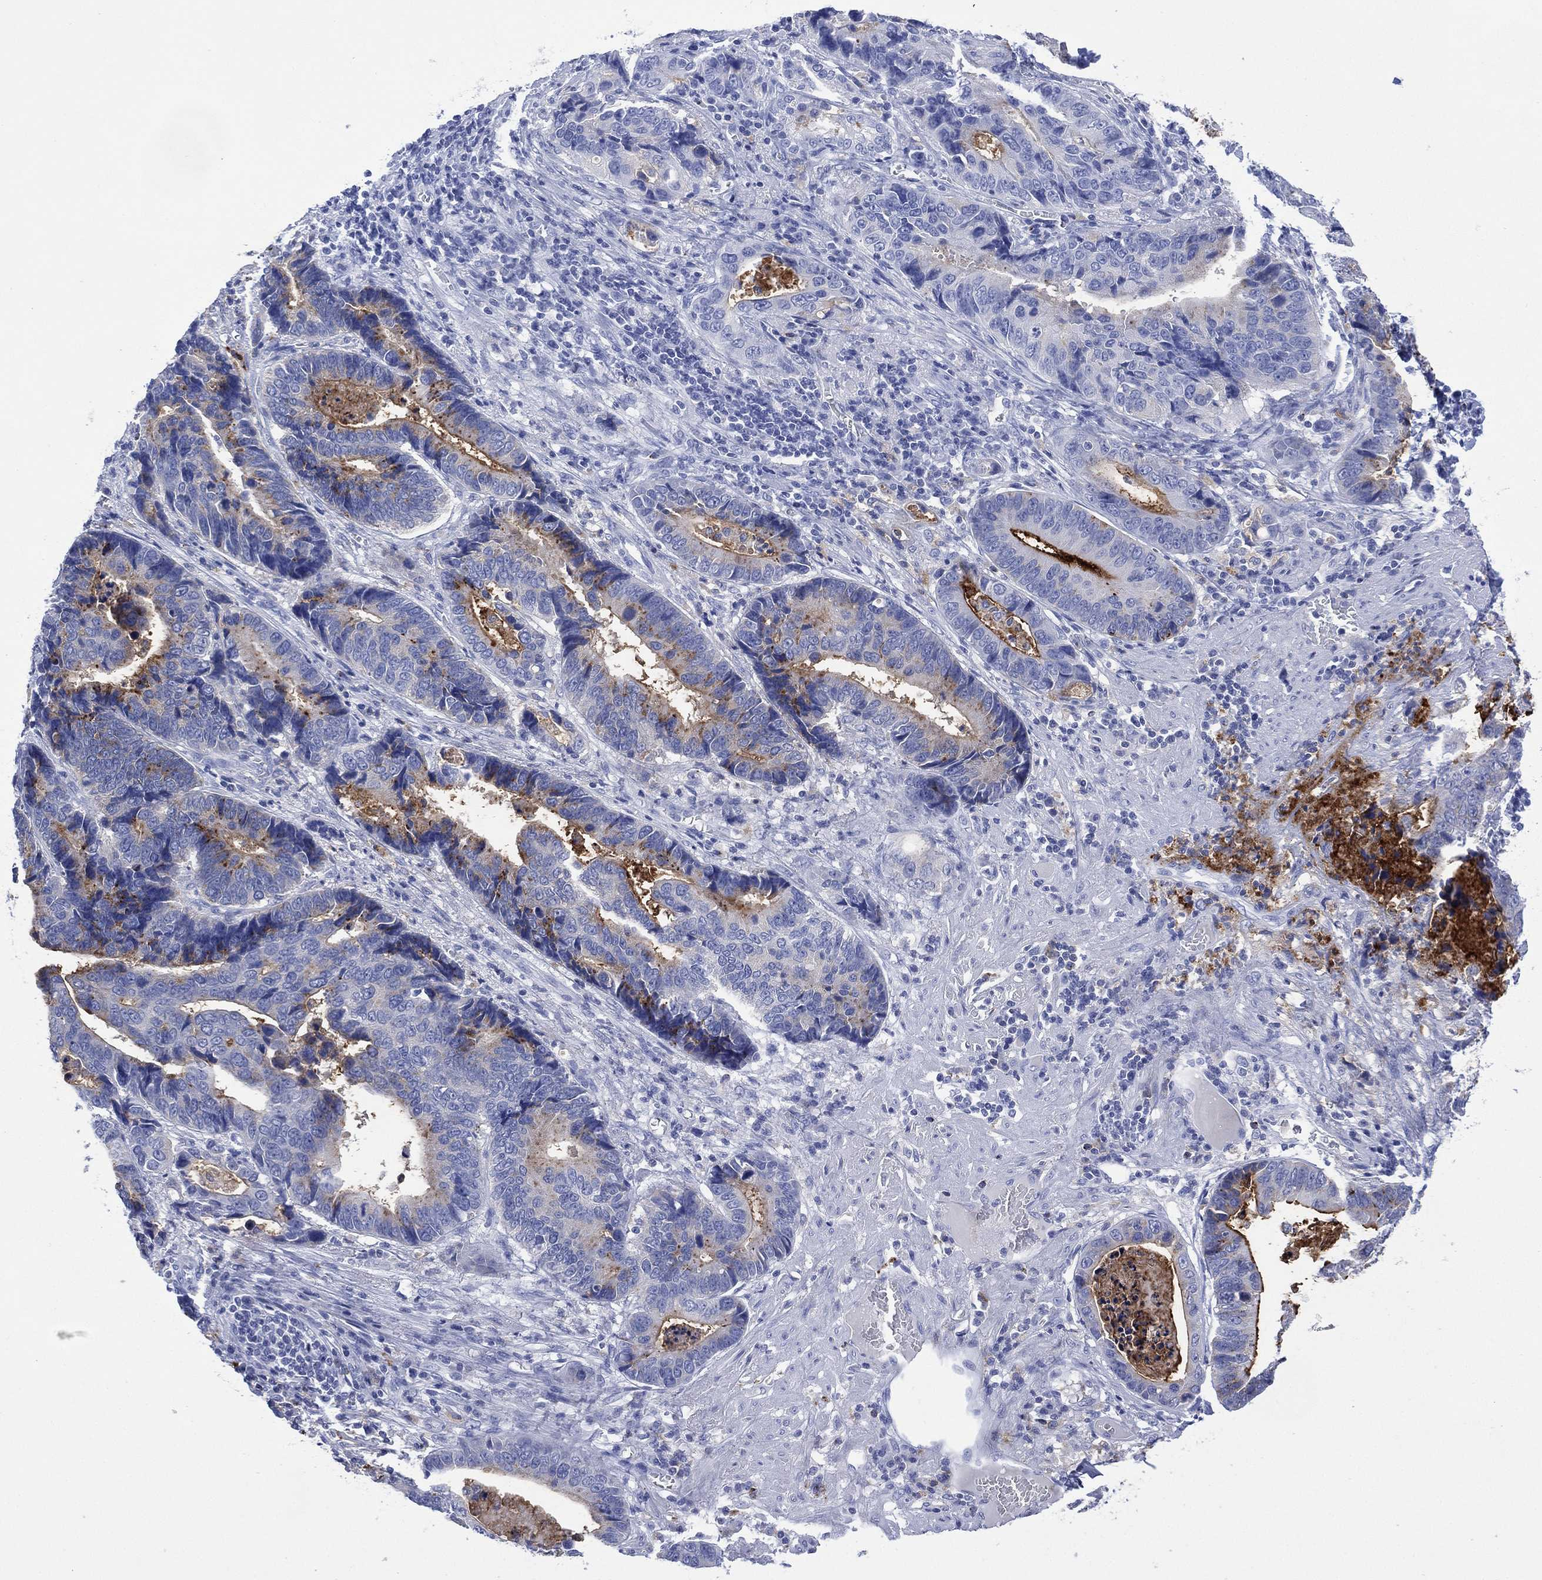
{"staining": {"intensity": "strong", "quantity": "25%-75%", "location": "cytoplasmic/membranous"}, "tissue": "stomach cancer", "cell_type": "Tumor cells", "image_type": "cancer", "snomed": [{"axis": "morphology", "description": "Adenocarcinoma, NOS"}, {"axis": "topography", "description": "Stomach"}], "caption": "Human stomach cancer stained with a brown dye reveals strong cytoplasmic/membranous positive positivity in approximately 25%-75% of tumor cells.", "gene": "DPP4", "patient": {"sex": "male", "age": 84}}